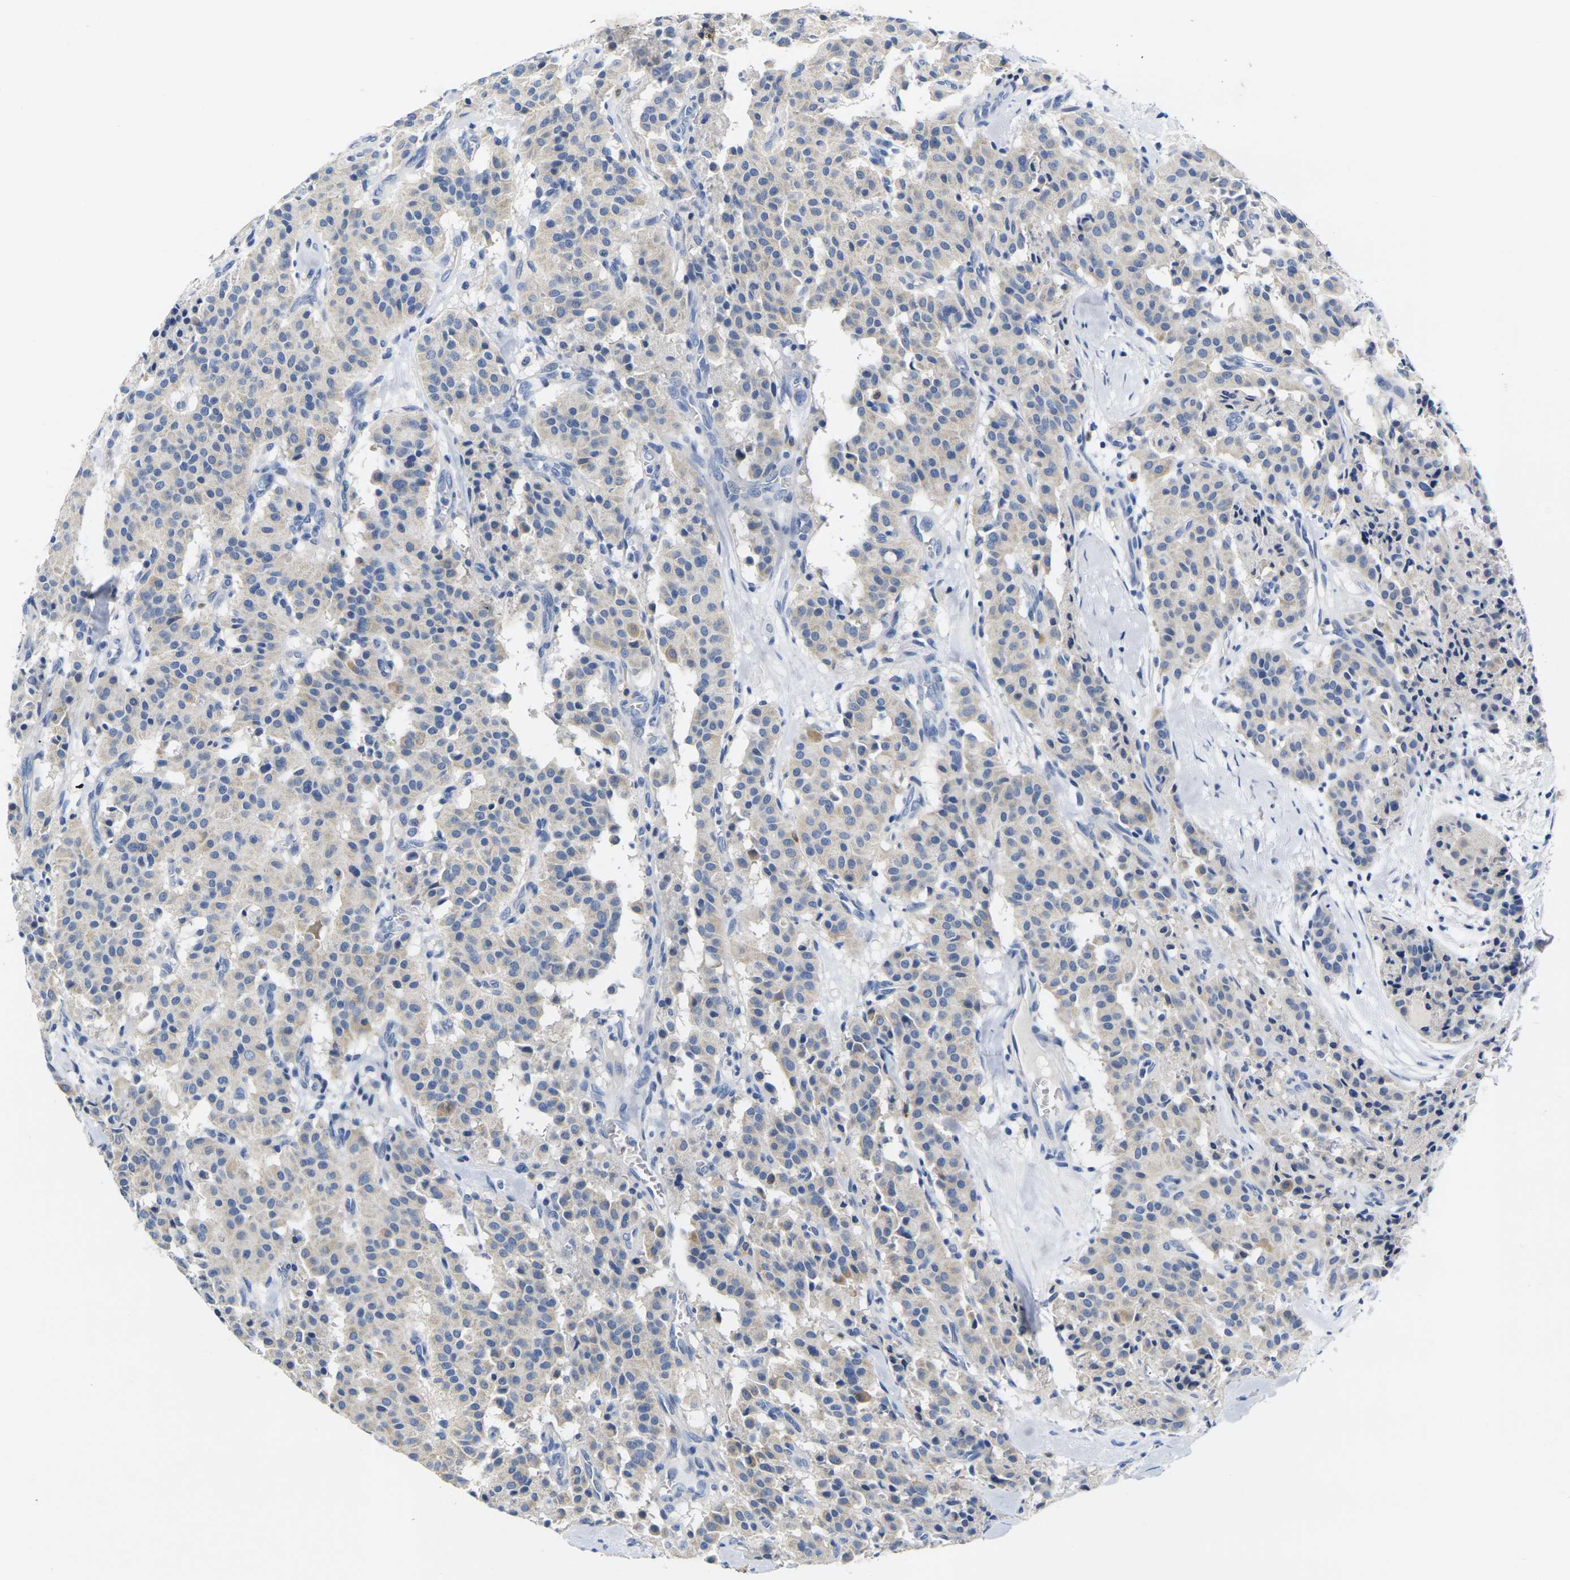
{"staining": {"intensity": "weak", "quantity": ">75%", "location": "cytoplasmic/membranous"}, "tissue": "carcinoid", "cell_type": "Tumor cells", "image_type": "cancer", "snomed": [{"axis": "morphology", "description": "Carcinoid, malignant, NOS"}, {"axis": "topography", "description": "Lung"}], "caption": "An image showing weak cytoplasmic/membranous positivity in approximately >75% of tumor cells in carcinoid, as visualized by brown immunohistochemical staining.", "gene": "NOCT", "patient": {"sex": "male", "age": 30}}